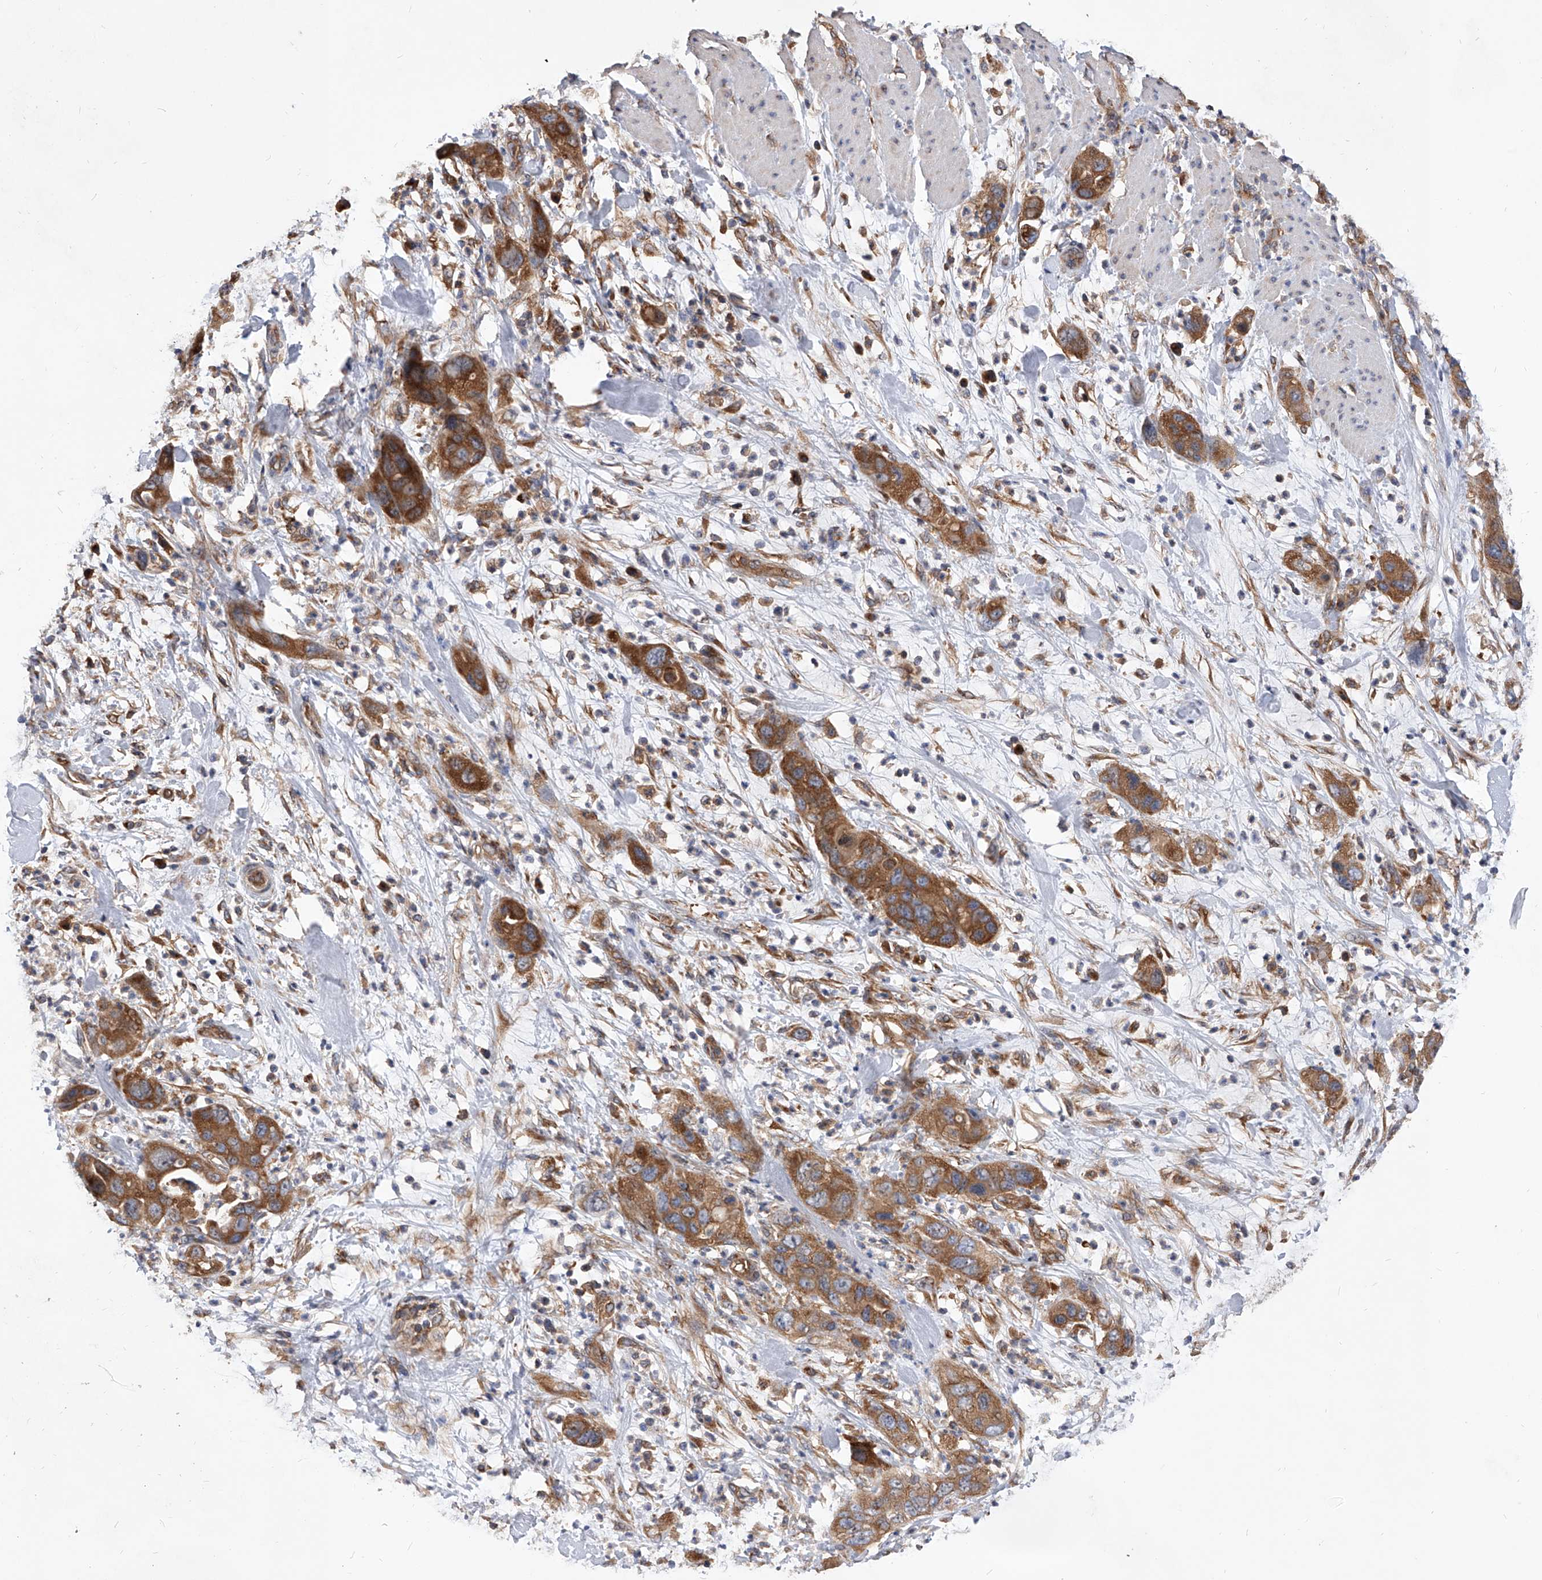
{"staining": {"intensity": "moderate", "quantity": ">75%", "location": "cytoplasmic/membranous"}, "tissue": "pancreatic cancer", "cell_type": "Tumor cells", "image_type": "cancer", "snomed": [{"axis": "morphology", "description": "Adenocarcinoma, NOS"}, {"axis": "topography", "description": "Pancreas"}], "caption": "High-magnification brightfield microscopy of pancreatic cancer stained with DAB (brown) and counterstained with hematoxylin (blue). tumor cells exhibit moderate cytoplasmic/membranous staining is present in approximately>75% of cells.", "gene": "CFAP410", "patient": {"sex": "female", "age": 71}}